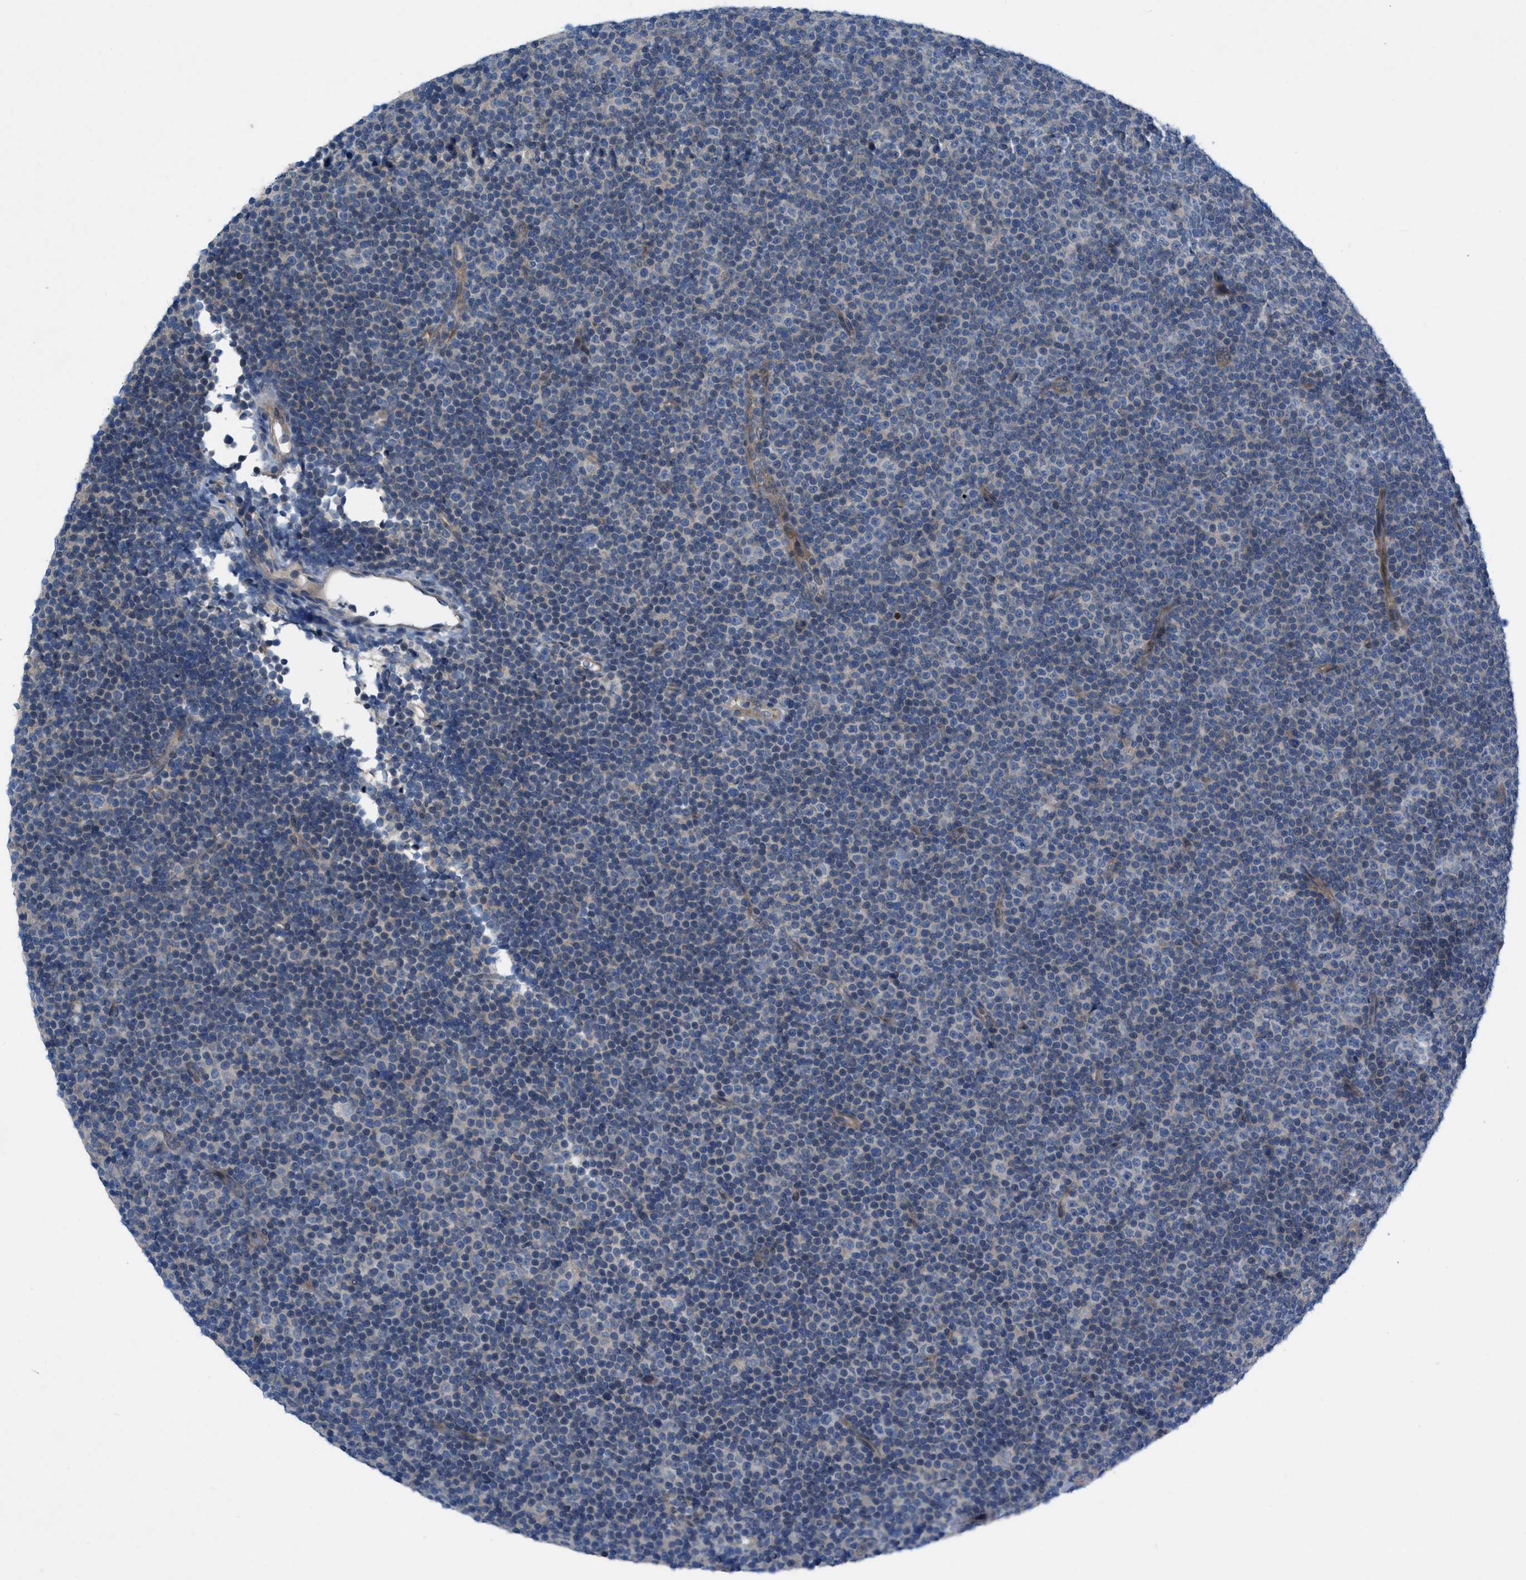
{"staining": {"intensity": "negative", "quantity": "none", "location": "none"}, "tissue": "lymphoma", "cell_type": "Tumor cells", "image_type": "cancer", "snomed": [{"axis": "morphology", "description": "Malignant lymphoma, non-Hodgkin's type, Low grade"}, {"axis": "topography", "description": "Lymph node"}], "caption": "High magnification brightfield microscopy of malignant lymphoma, non-Hodgkin's type (low-grade) stained with DAB (3,3'-diaminobenzidine) (brown) and counterstained with hematoxylin (blue): tumor cells show no significant expression.", "gene": "NDEL1", "patient": {"sex": "female", "age": 67}}